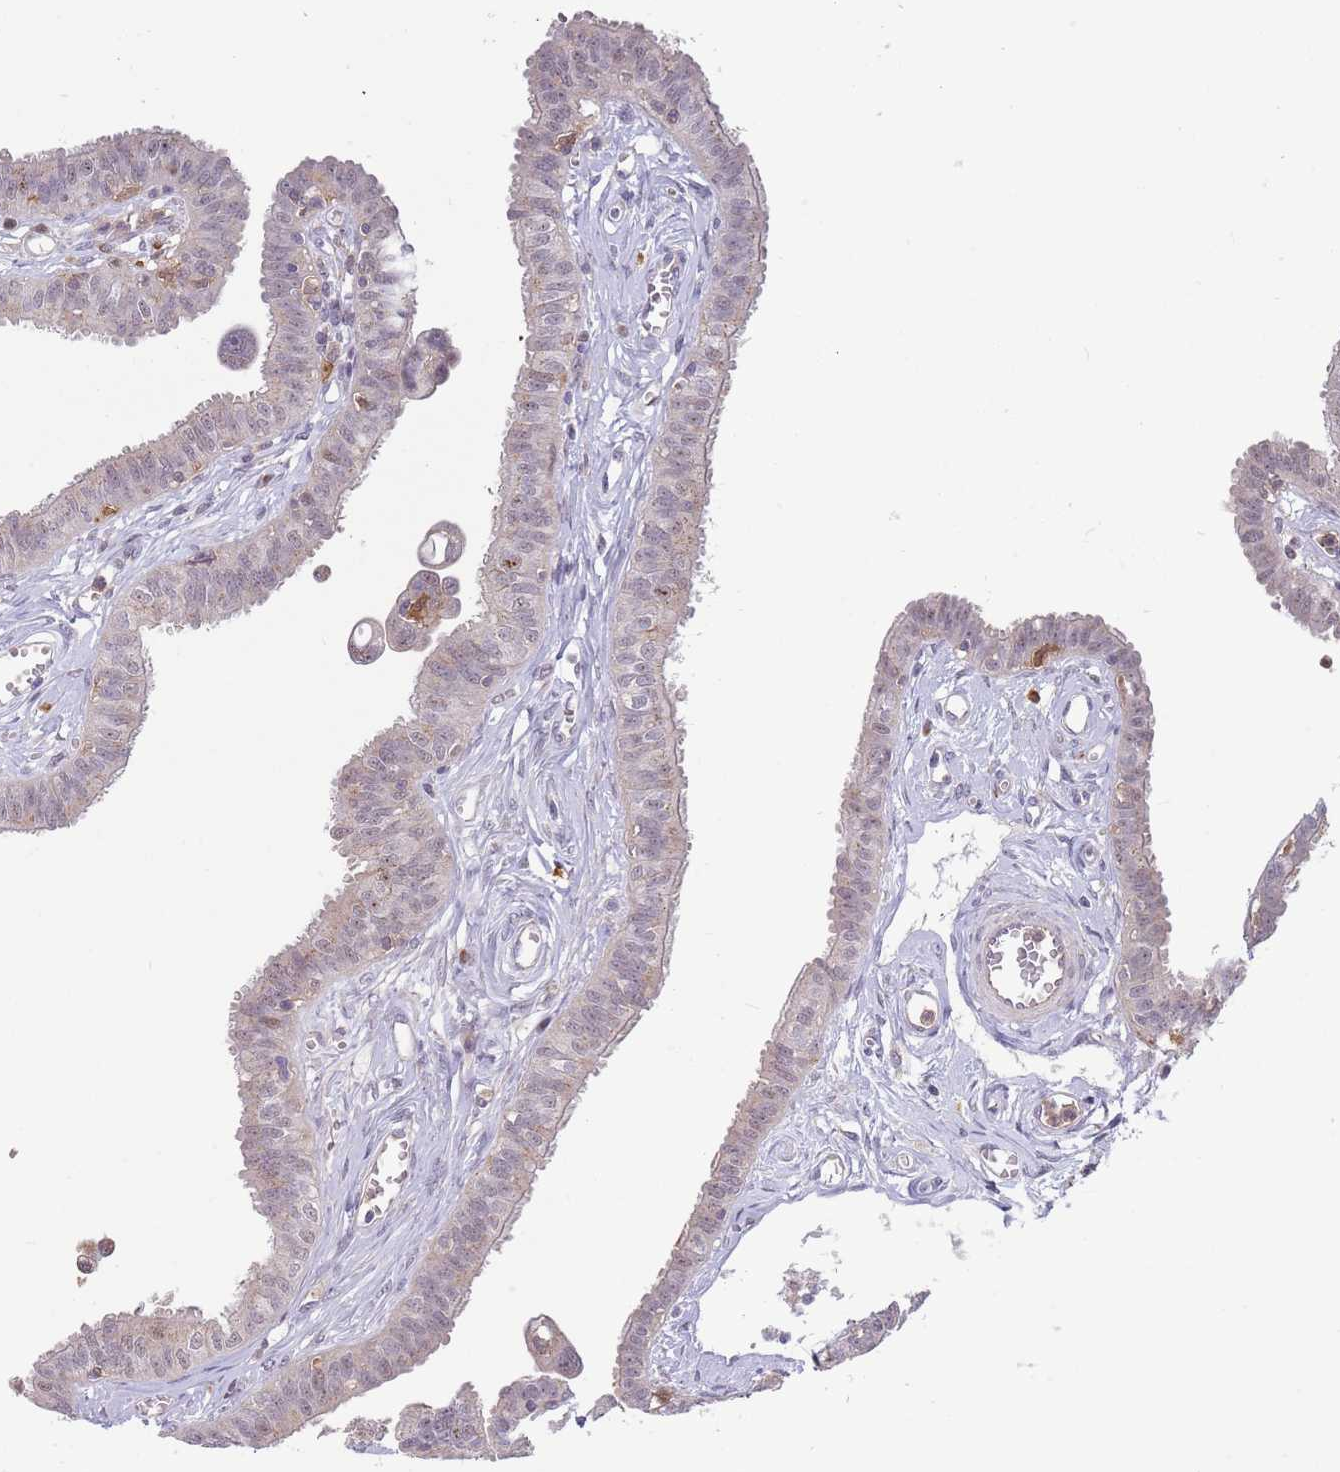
{"staining": {"intensity": "weak", "quantity": "<25%", "location": "cytoplasmic/membranous"}, "tissue": "fallopian tube", "cell_type": "Glandular cells", "image_type": "normal", "snomed": [{"axis": "morphology", "description": "Normal tissue, NOS"}, {"axis": "morphology", "description": "Carcinoma, NOS"}, {"axis": "topography", "description": "Fallopian tube"}, {"axis": "topography", "description": "Ovary"}], "caption": "IHC histopathology image of normal fallopian tube stained for a protein (brown), which exhibits no expression in glandular cells. Nuclei are stained in blue.", "gene": "CCNJL", "patient": {"sex": "female", "age": 59}}